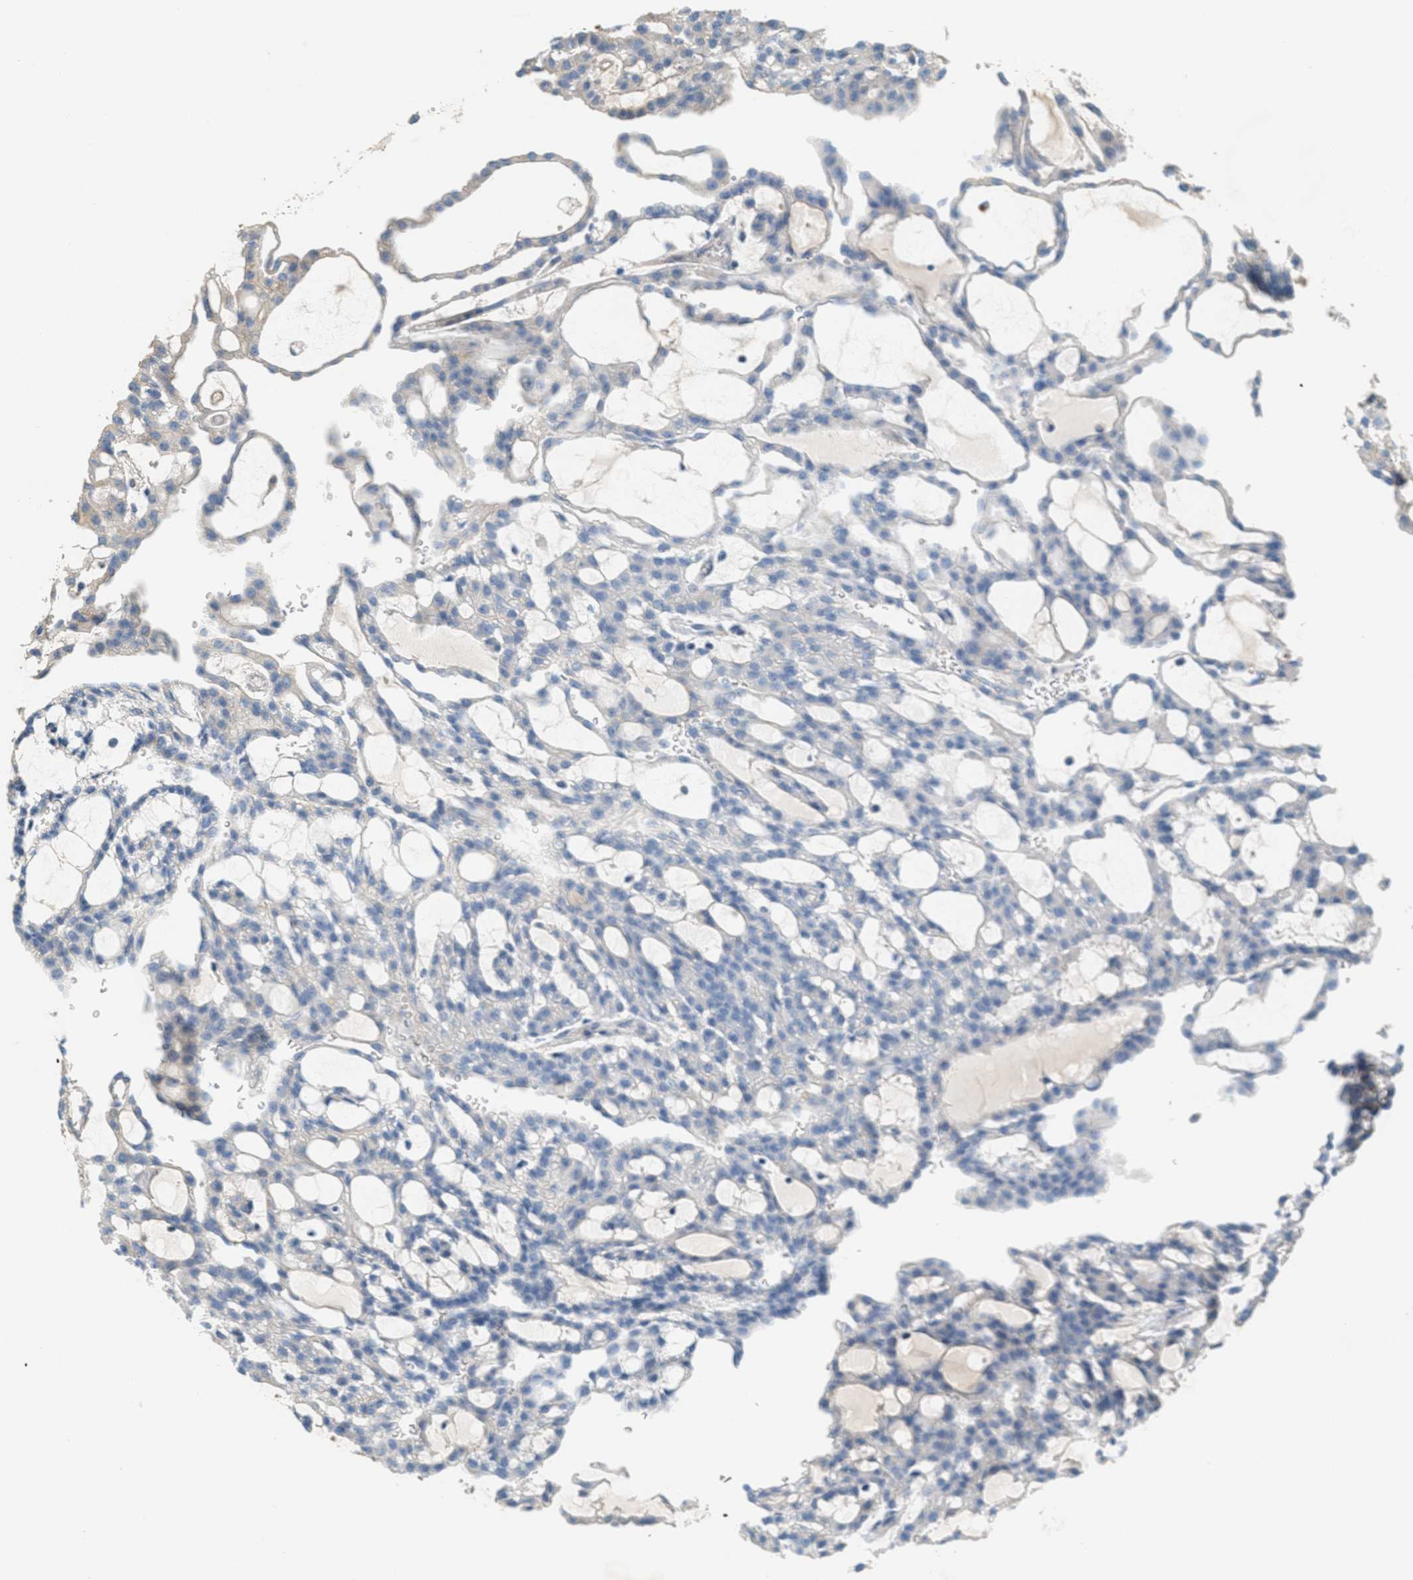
{"staining": {"intensity": "negative", "quantity": "none", "location": "none"}, "tissue": "renal cancer", "cell_type": "Tumor cells", "image_type": "cancer", "snomed": [{"axis": "morphology", "description": "Adenocarcinoma, NOS"}, {"axis": "topography", "description": "Kidney"}], "caption": "DAB immunohistochemical staining of adenocarcinoma (renal) reveals no significant staining in tumor cells.", "gene": "ADCY5", "patient": {"sex": "male", "age": 63}}